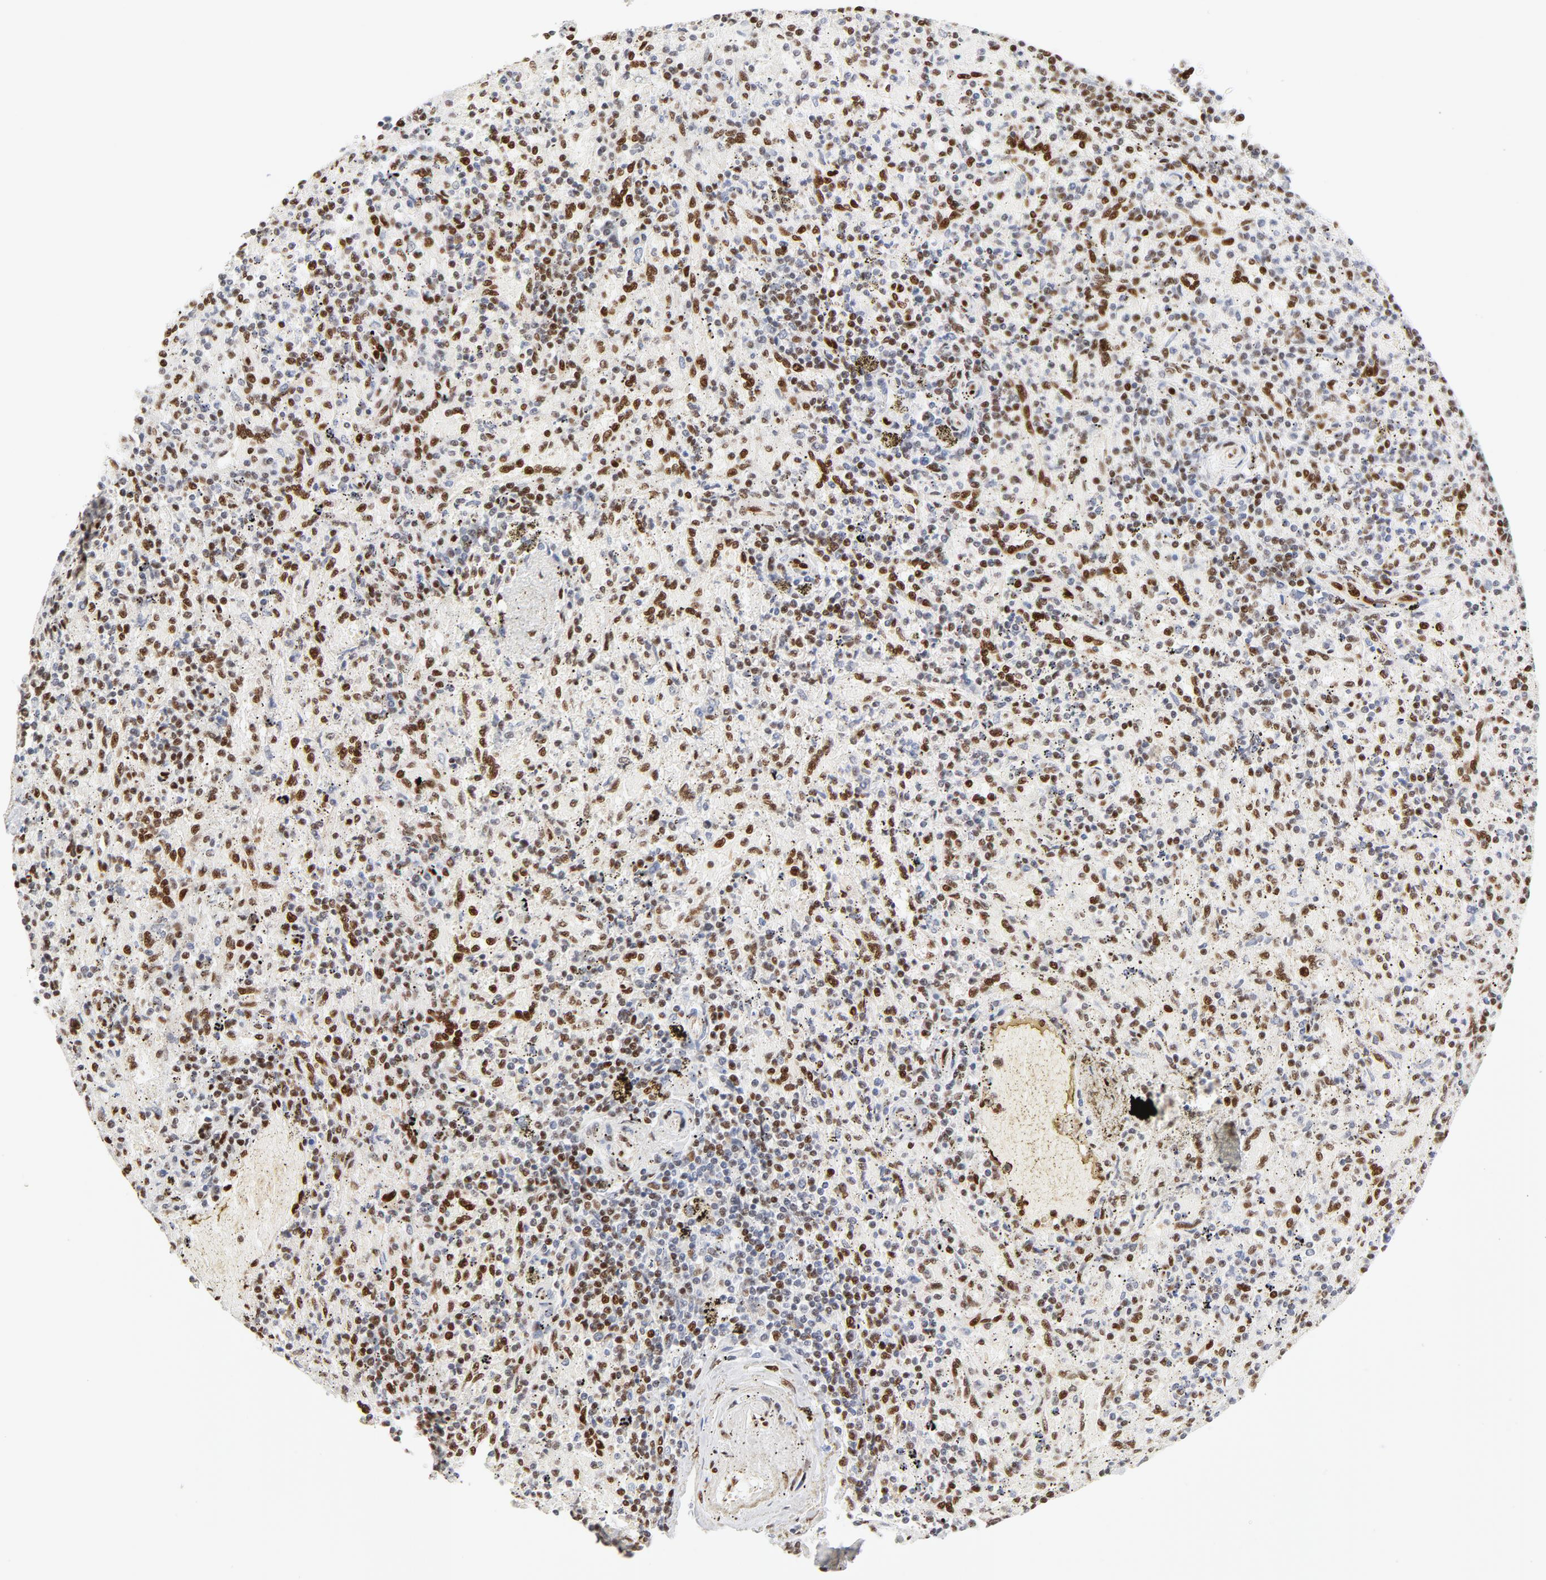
{"staining": {"intensity": "moderate", "quantity": ">75%", "location": "nuclear"}, "tissue": "spleen", "cell_type": "Cells in red pulp", "image_type": "normal", "snomed": [{"axis": "morphology", "description": "Normal tissue, NOS"}, {"axis": "topography", "description": "Spleen"}], "caption": "The histopathology image displays staining of unremarkable spleen, revealing moderate nuclear protein positivity (brown color) within cells in red pulp.", "gene": "MEF2A", "patient": {"sex": "female", "age": 43}}